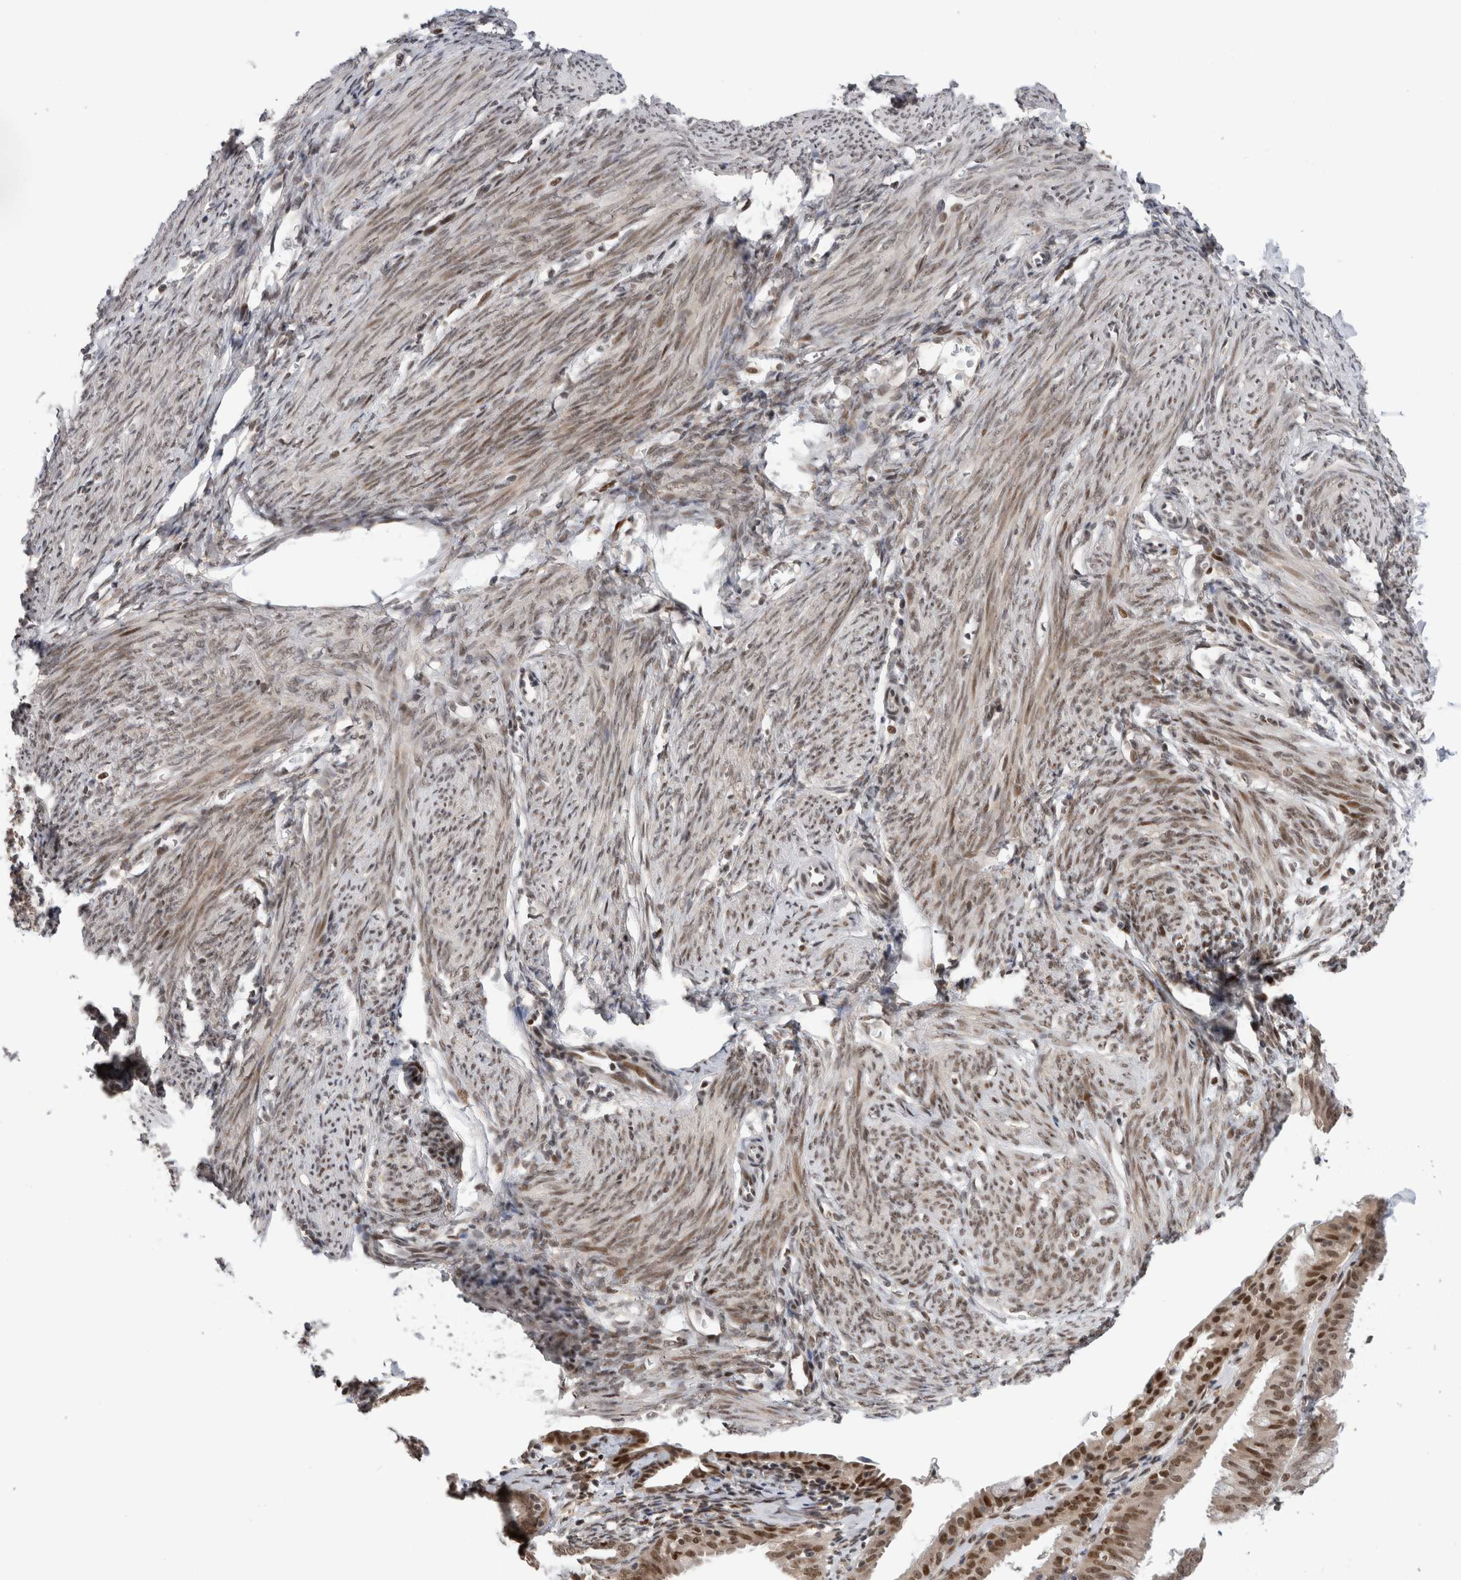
{"staining": {"intensity": "weak", "quantity": "25%-75%", "location": "nuclear"}, "tissue": "endometrium", "cell_type": "Cells in endometrial stroma", "image_type": "normal", "snomed": [{"axis": "morphology", "description": "Normal tissue, NOS"}, {"axis": "morphology", "description": "Adenocarcinoma, NOS"}, {"axis": "topography", "description": "Endometrium"}], "caption": "Protein expression by IHC shows weak nuclear staining in approximately 25%-75% of cells in endometrial stroma in benign endometrium.", "gene": "ZNF521", "patient": {"sex": "female", "age": 57}}